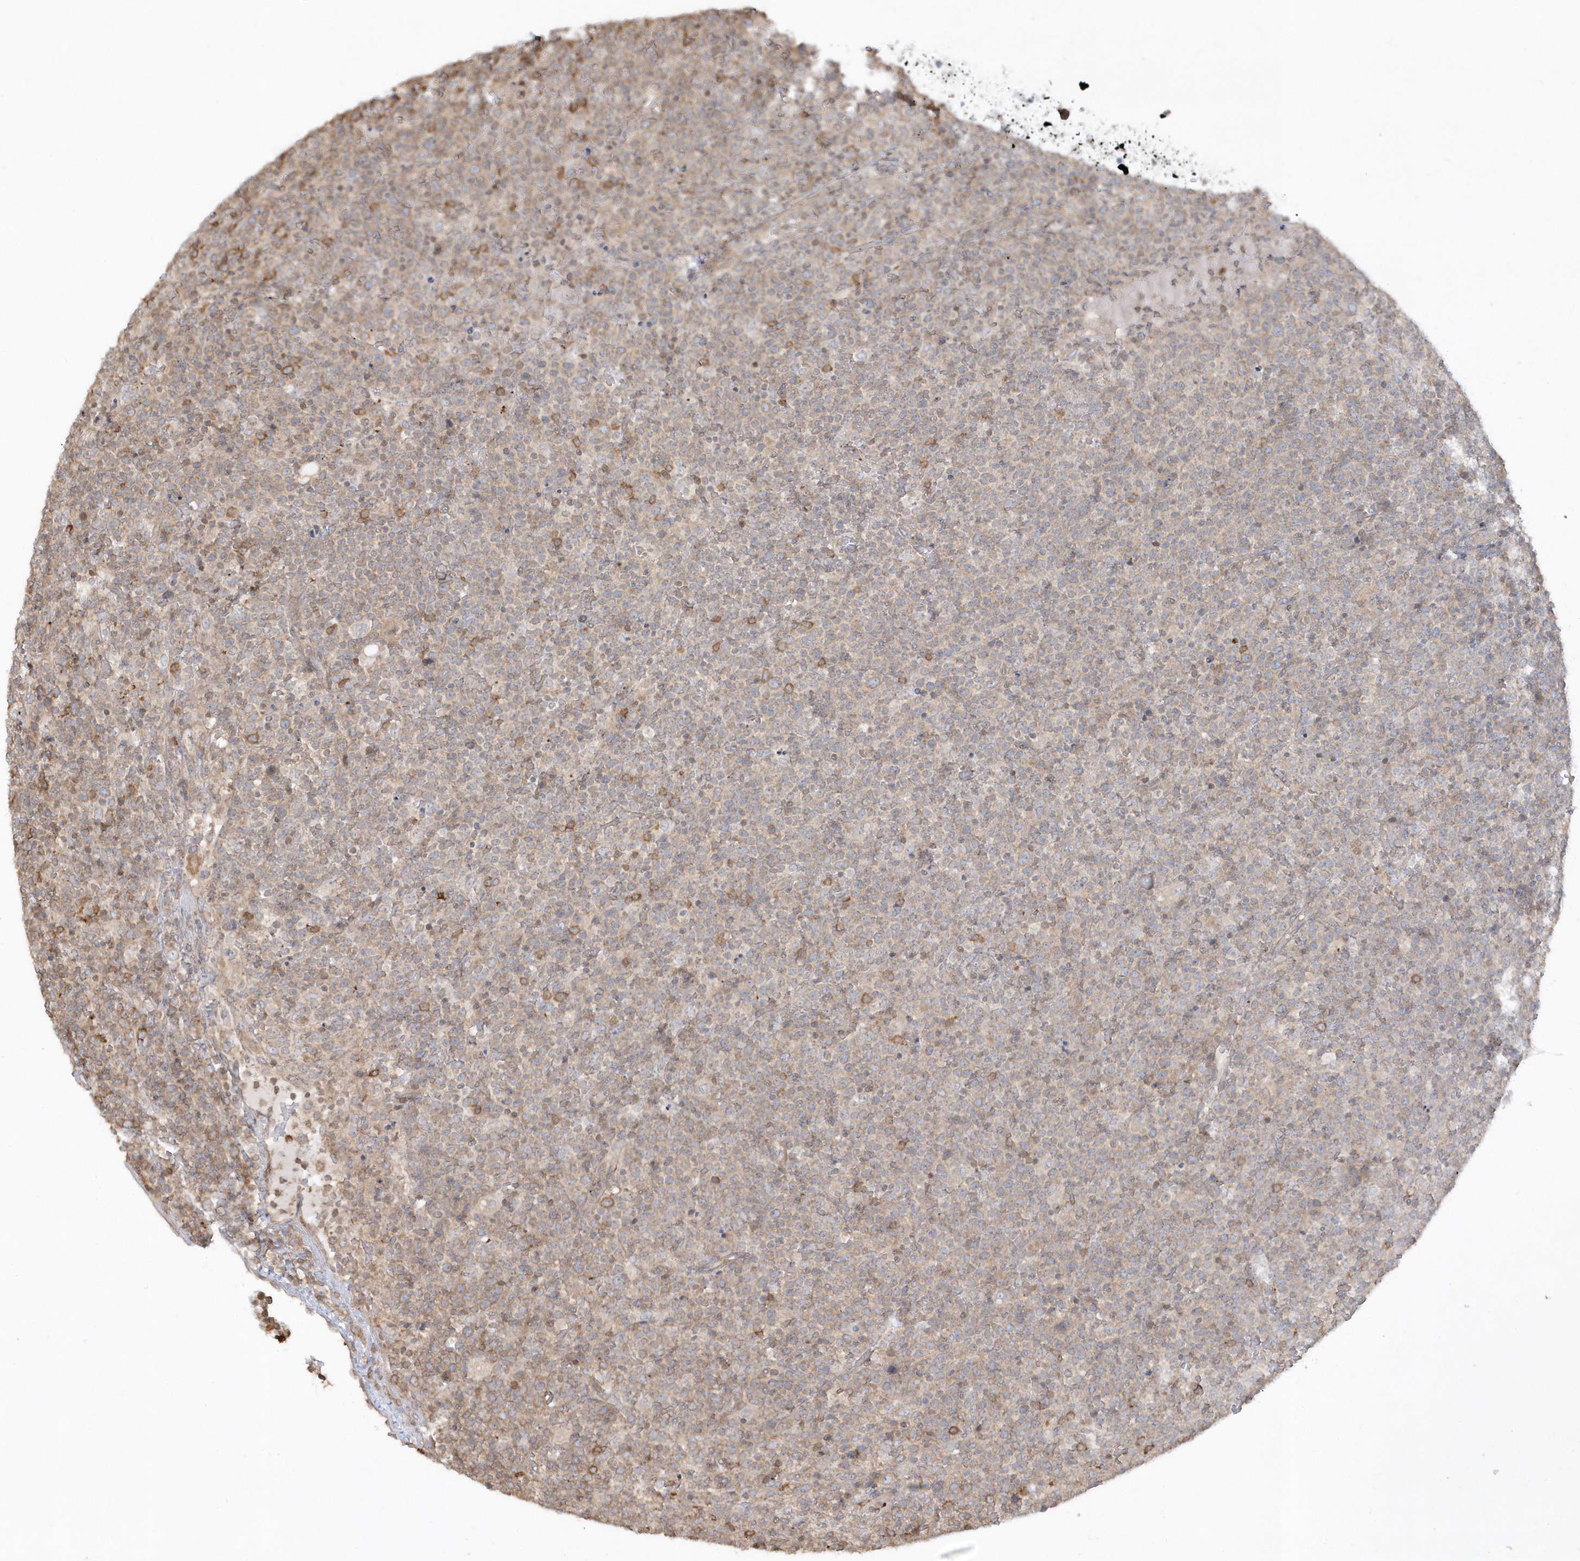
{"staining": {"intensity": "weak", "quantity": ">75%", "location": "cytoplasmic/membranous"}, "tissue": "lymphoma", "cell_type": "Tumor cells", "image_type": "cancer", "snomed": [{"axis": "morphology", "description": "Malignant lymphoma, non-Hodgkin's type, High grade"}, {"axis": "topography", "description": "Lymph node"}], "caption": "Protein staining of high-grade malignant lymphoma, non-Hodgkin's type tissue shows weak cytoplasmic/membranous staining in about >75% of tumor cells. Nuclei are stained in blue.", "gene": "BSN", "patient": {"sex": "male", "age": 61}}